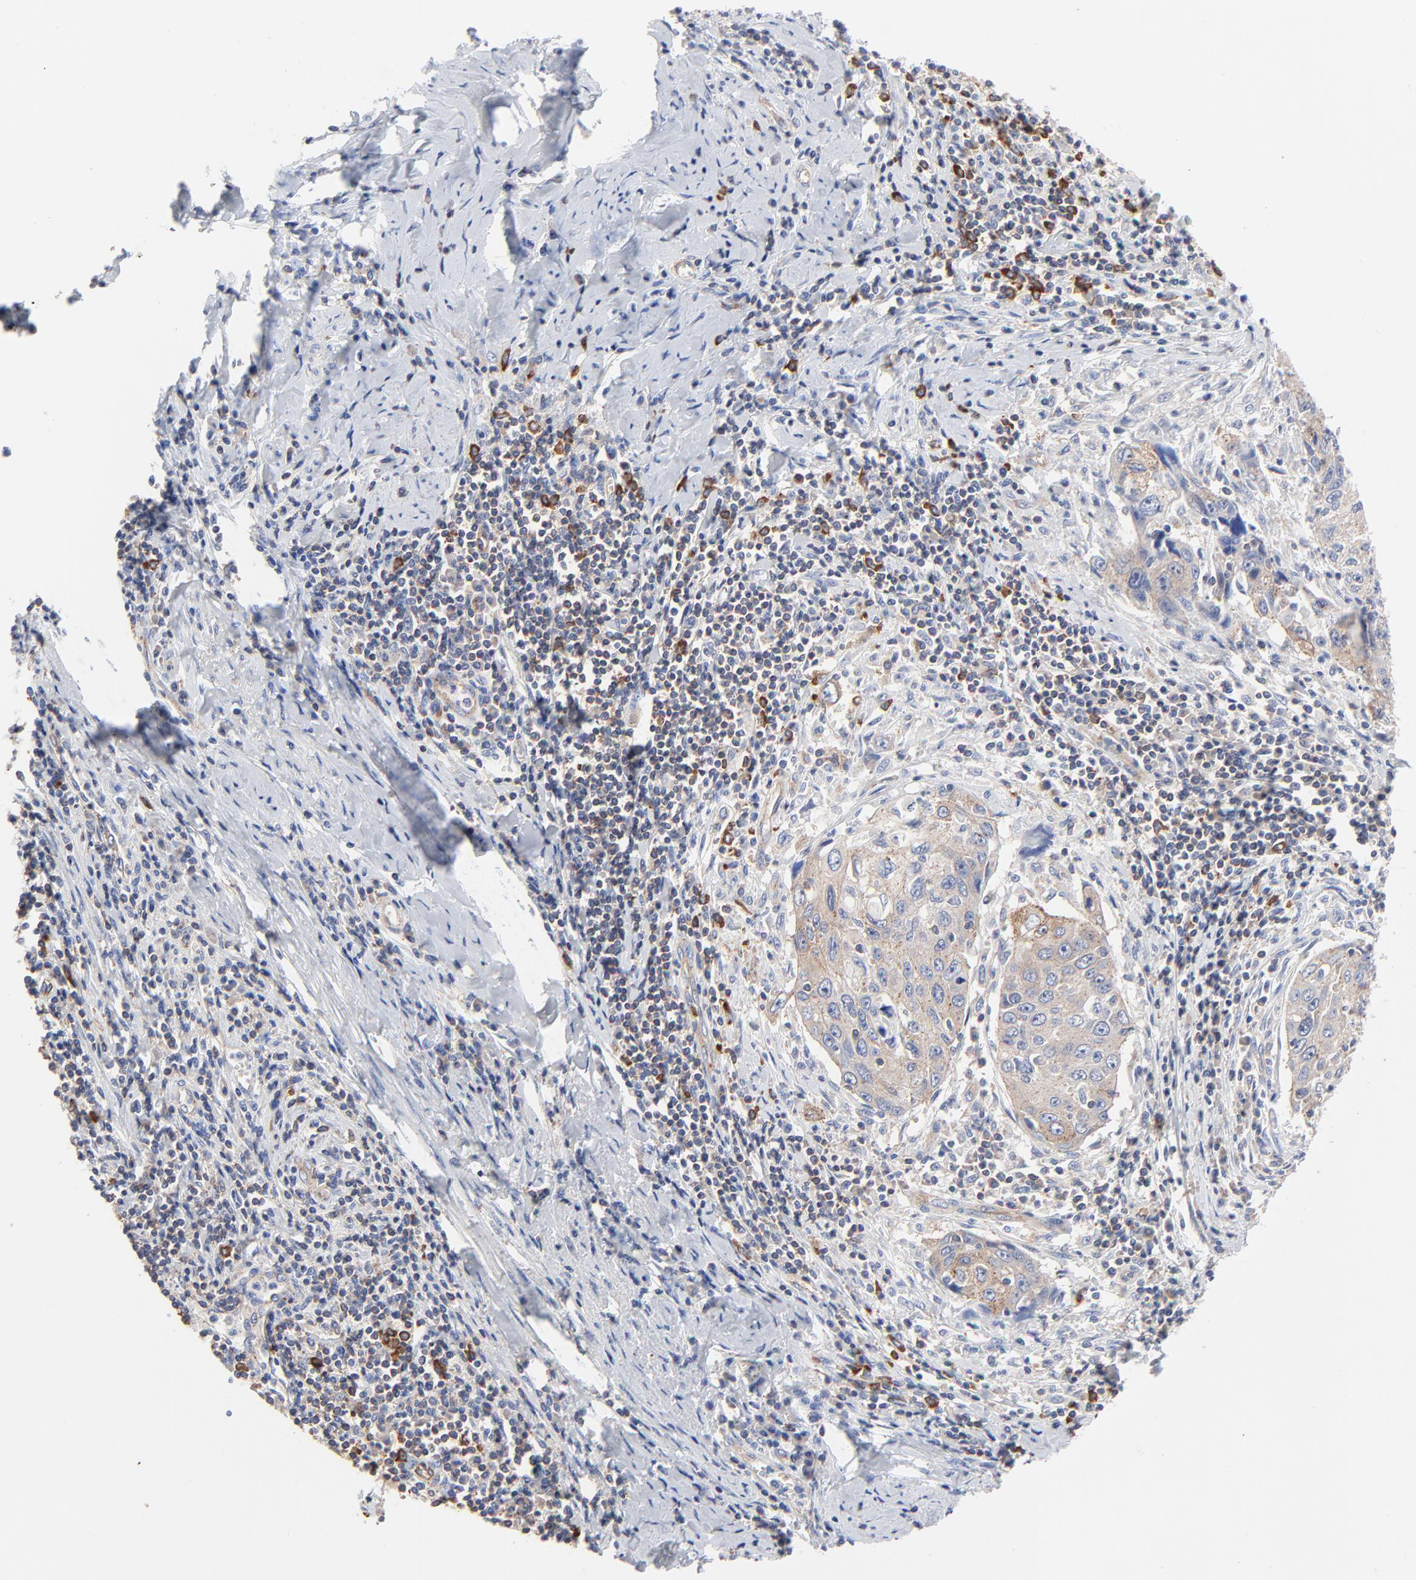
{"staining": {"intensity": "weak", "quantity": ">75%", "location": "cytoplasmic/membranous"}, "tissue": "cervical cancer", "cell_type": "Tumor cells", "image_type": "cancer", "snomed": [{"axis": "morphology", "description": "Squamous cell carcinoma, NOS"}, {"axis": "topography", "description": "Cervix"}], "caption": "Human cervical squamous cell carcinoma stained with a brown dye demonstrates weak cytoplasmic/membranous positive staining in approximately >75% of tumor cells.", "gene": "CD2AP", "patient": {"sex": "female", "age": 53}}